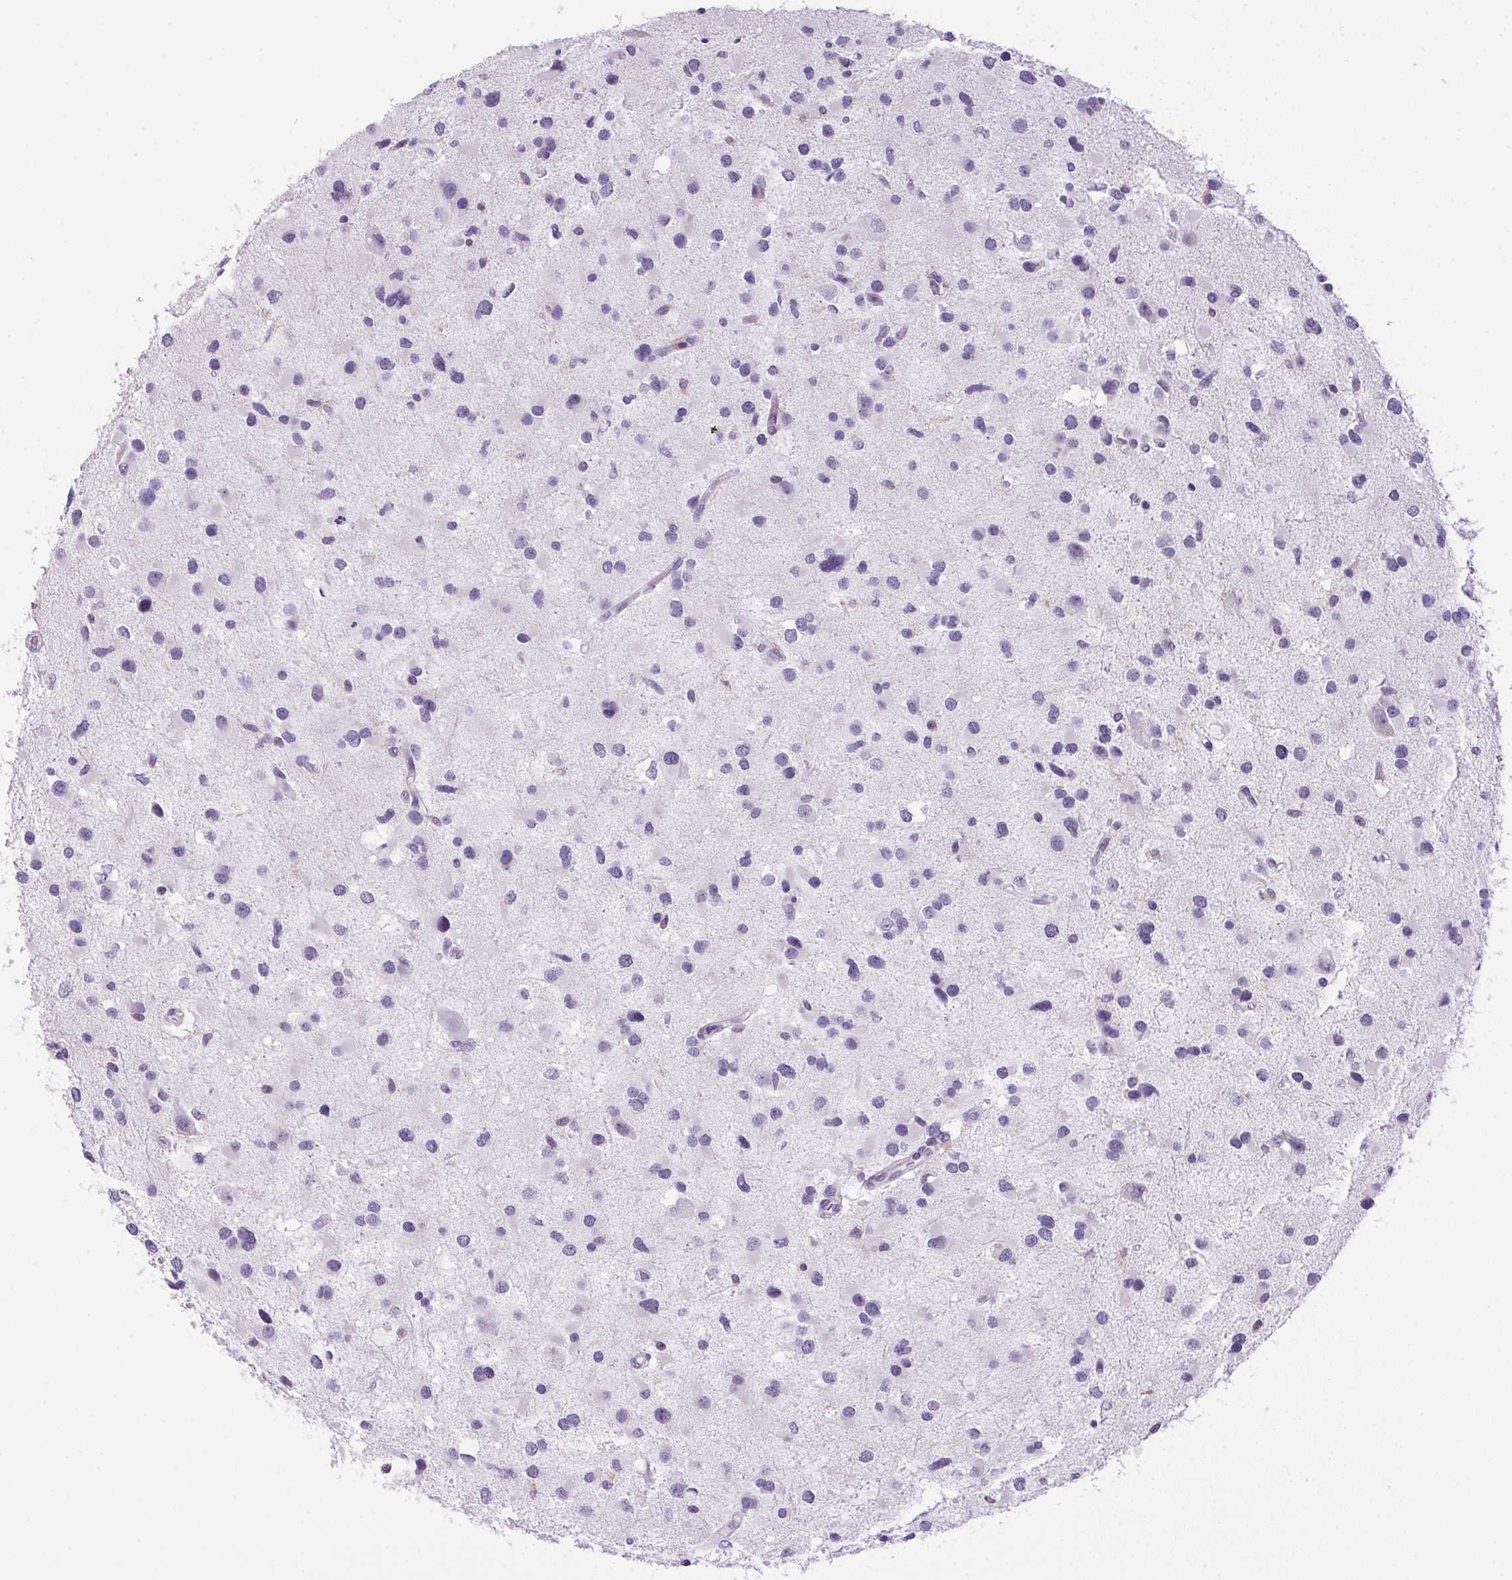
{"staining": {"intensity": "negative", "quantity": "none", "location": "none"}, "tissue": "glioma", "cell_type": "Tumor cells", "image_type": "cancer", "snomed": [{"axis": "morphology", "description": "Glioma, malignant, Low grade"}, {"axis": "topography", "description": "Brain"}], "caption": "Immunohistochemistry (IHC) of glioma displays no expression in tumor cells. The staining is performed using DAB (3,3'-diaminobenzidine) brown chromogen with nuclei counter-stained in using hematoxylin.", "gene": "S100A2", "patient": {"sex": "female", "age": 32}}